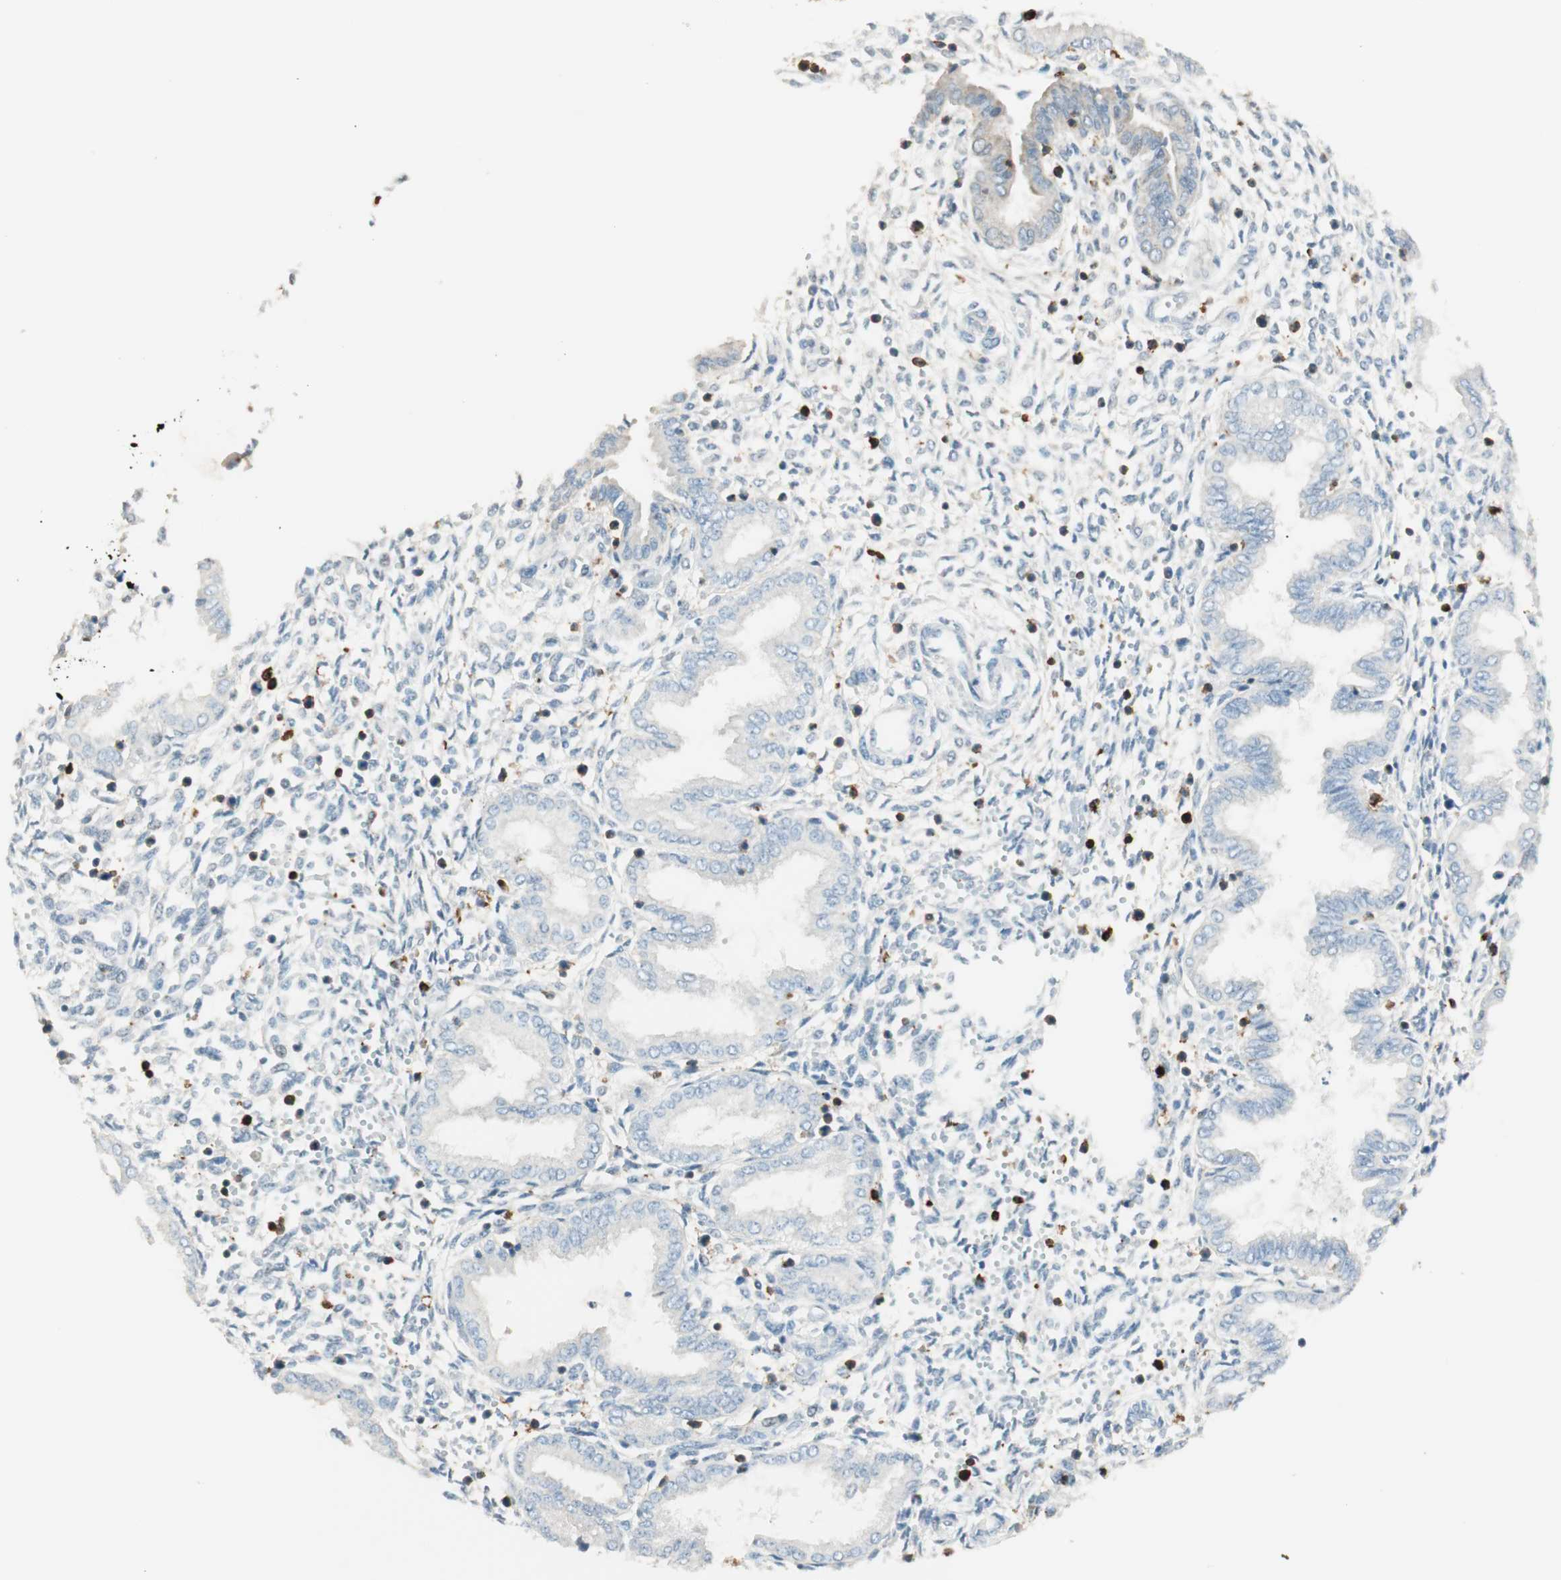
{"staining": {"intensity": "weak", "quantity": "25%-75%", "location": "cytoplasmic/membranous"}, "tissue": "endometrium", "cell_type": "Cells in endometrial stroma", "image_type": "normal", "snomed": [{"axis": "morphology", "description": "Normal tissue, NOS"}, {"axis": "topography", "description": "Endometrium"}], "caption": "There is low levels of weak cytoplasmic/membranous expression in cells in endometrial stroma of benign endometrium, as demonstrated by immunohistochemical staining (brown color).", "gene": "HPGD", "patient": {"sex": "female", "age": 33}}